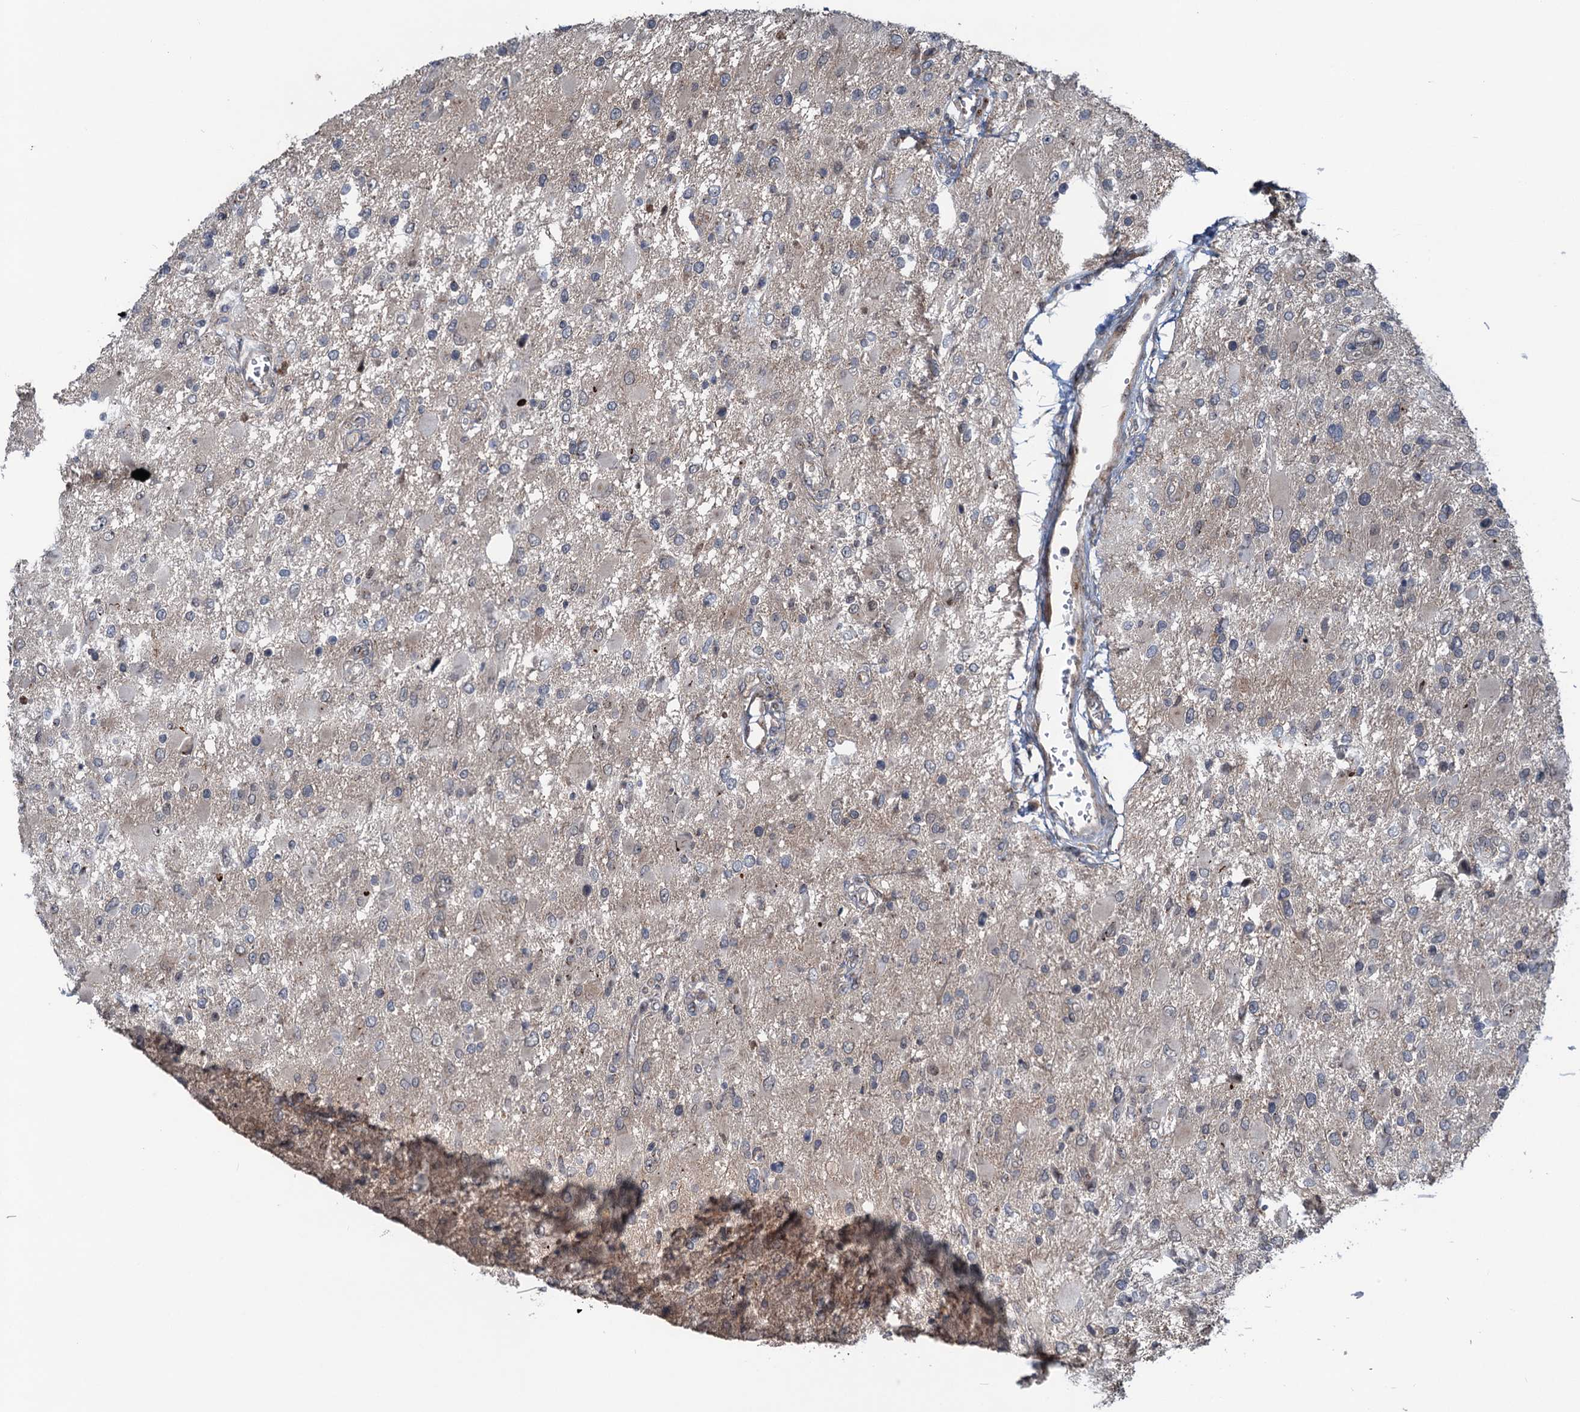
{"staining": {"intensity": "weak", "quantity": "<25%", "location": "cytoplasmic/membranous"}, "tissue": "glioma", "cell_type": "Tumor cells", "image_type": "cancer", "snomed": [{"axis": "morphology", "description": "Glioma, malignant, High grade"}, {"axis": "topography", "description": "Brain"}], "caption": "Histopathology image shows no protein expression in tumor cells of glioma tissue. The staining was performed using DAB (3,3'-diaminobenzidine) to visualize the protein expression in brown, while the nuclei were stained in blue with hematoxylin (Magnification: 20x).", "gene": "DYNC2I2", "patient": {"sex": "male", "age": 53}}